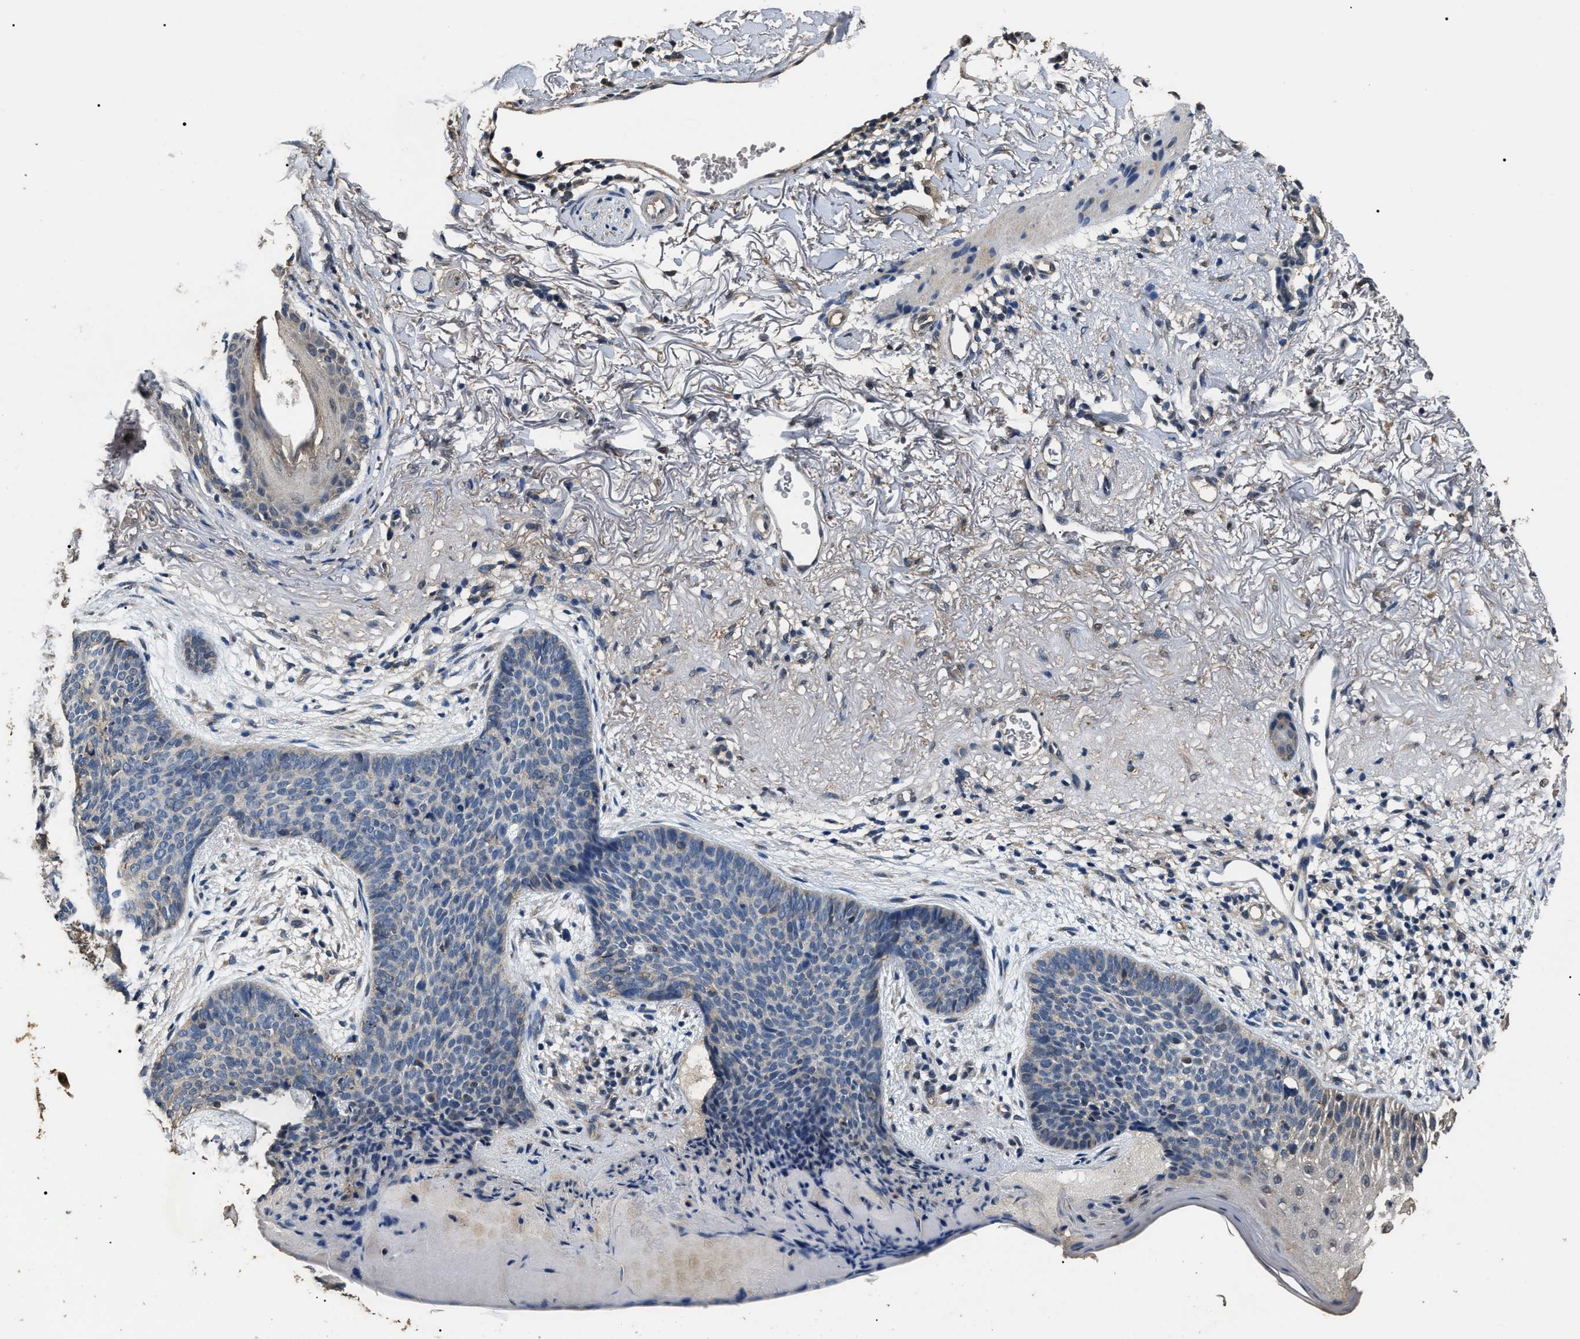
{"staining": {"intensity": "negative", "quantity": "none", "location": "none"}, "tissue": "skin cancer", "cell_type": "Tumor cells", "image_type": "cancer", "snomed": [{"axis": "morphology", "description": "Normal tissue, NOS"}, {"axis": "morphology", "description": "Basal cell carcinoma"}, {"axis": "topography", "description": "Skin"}], "caption": "Micrograph shows no significant protein expression in tumor cells of basal cell carcinoma (skin).", "gene": "PSMD8", "patient": {"sex": "female", "age": 70}}